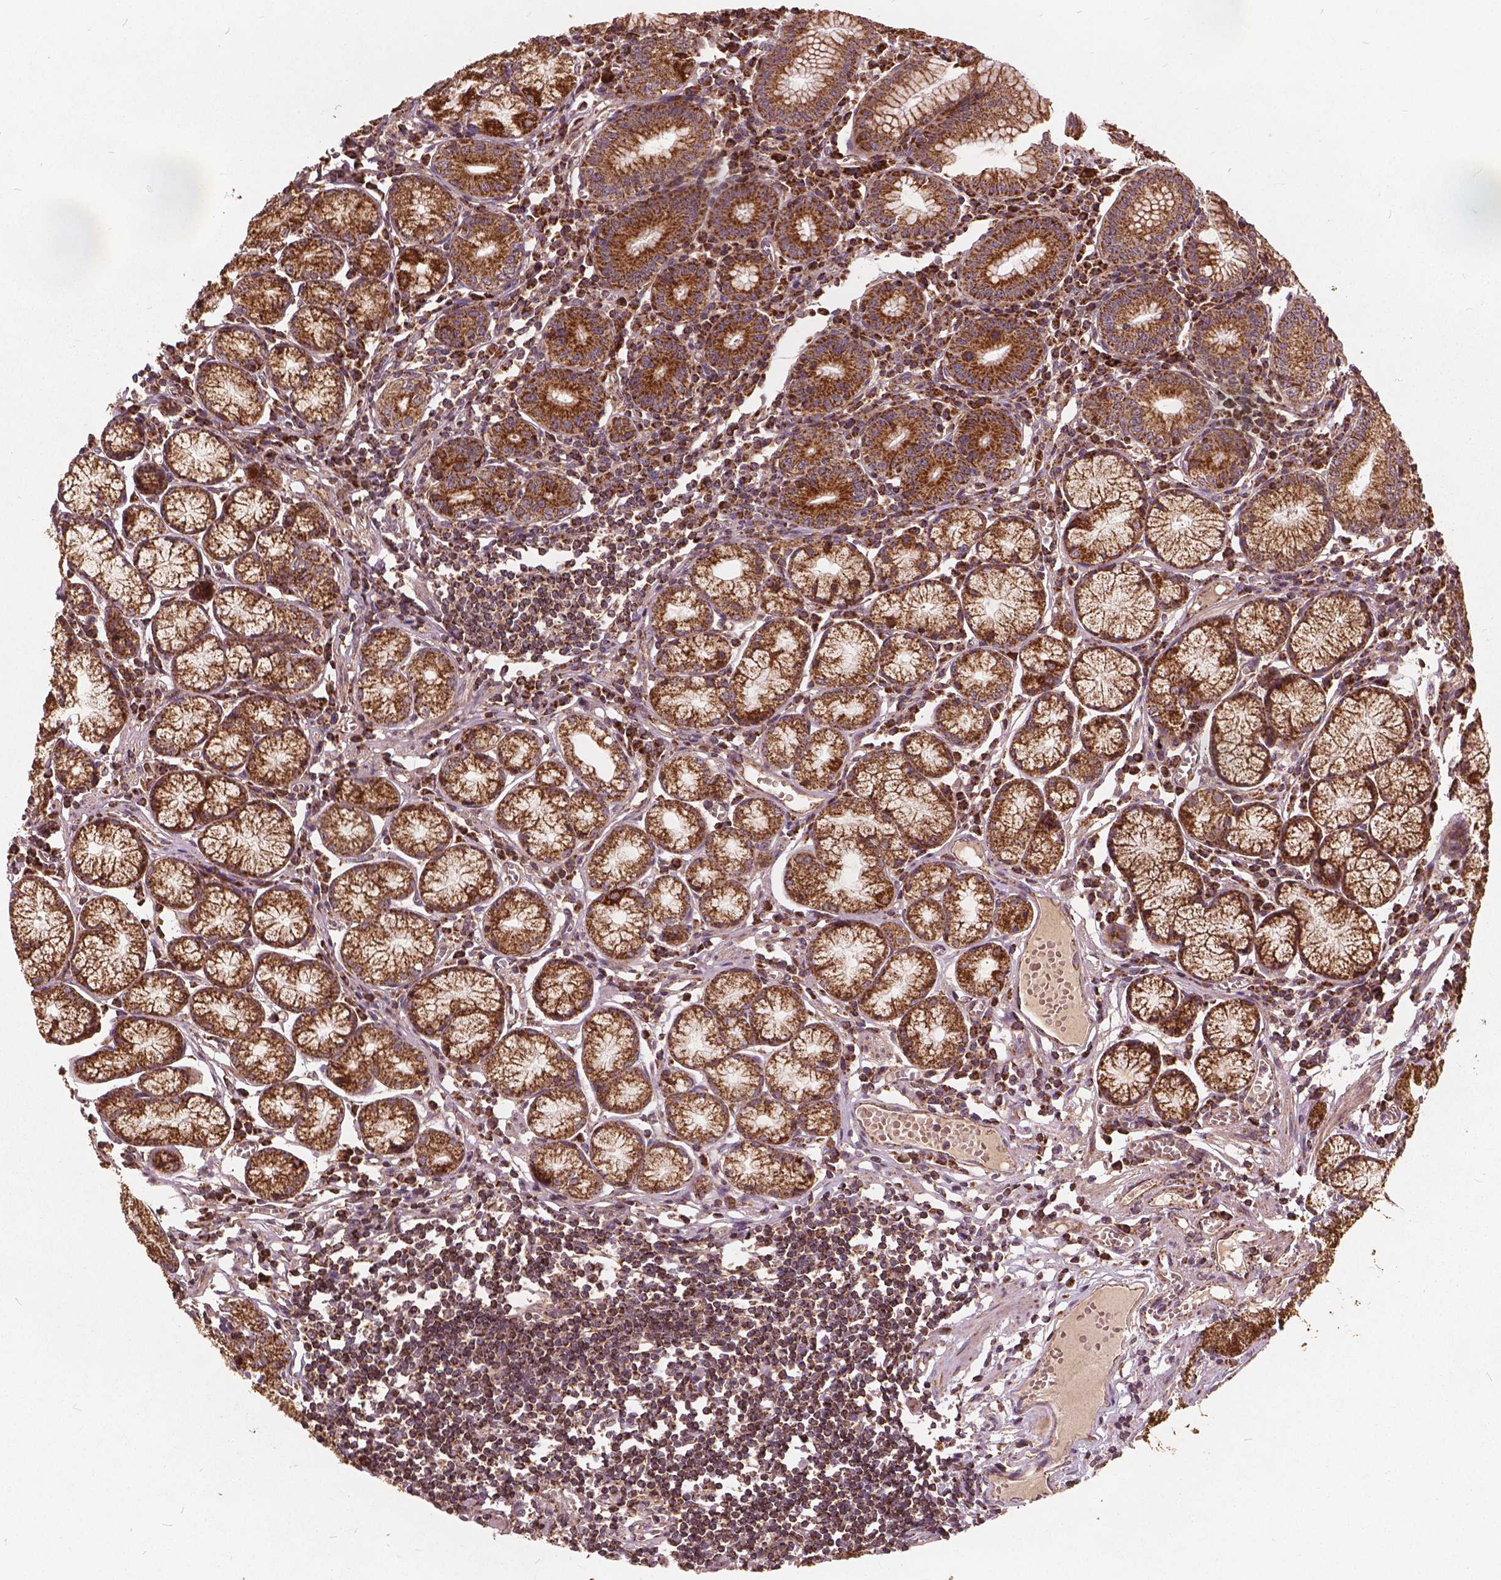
{"staining": {"intensity": "strong", "quantity": "25%-75%", "location": "cytoplasmic/membranous"}, "tissue": "stomach", "cell_type": "Glandular cells", "image_type": "normal", "snomed": [{"axis": "morphology", "description": "Normal tissue, NOS"}, {"axis": "topography", "description": "Stomach"}], "caption": "Stomach stained for a protein (brown) displays strong cytoplasmic/membranous positive positivity in about 25%-75% of glandular cells.", "gene": "UBXN2A", "patient": {"sex": "male", "age": 55}}